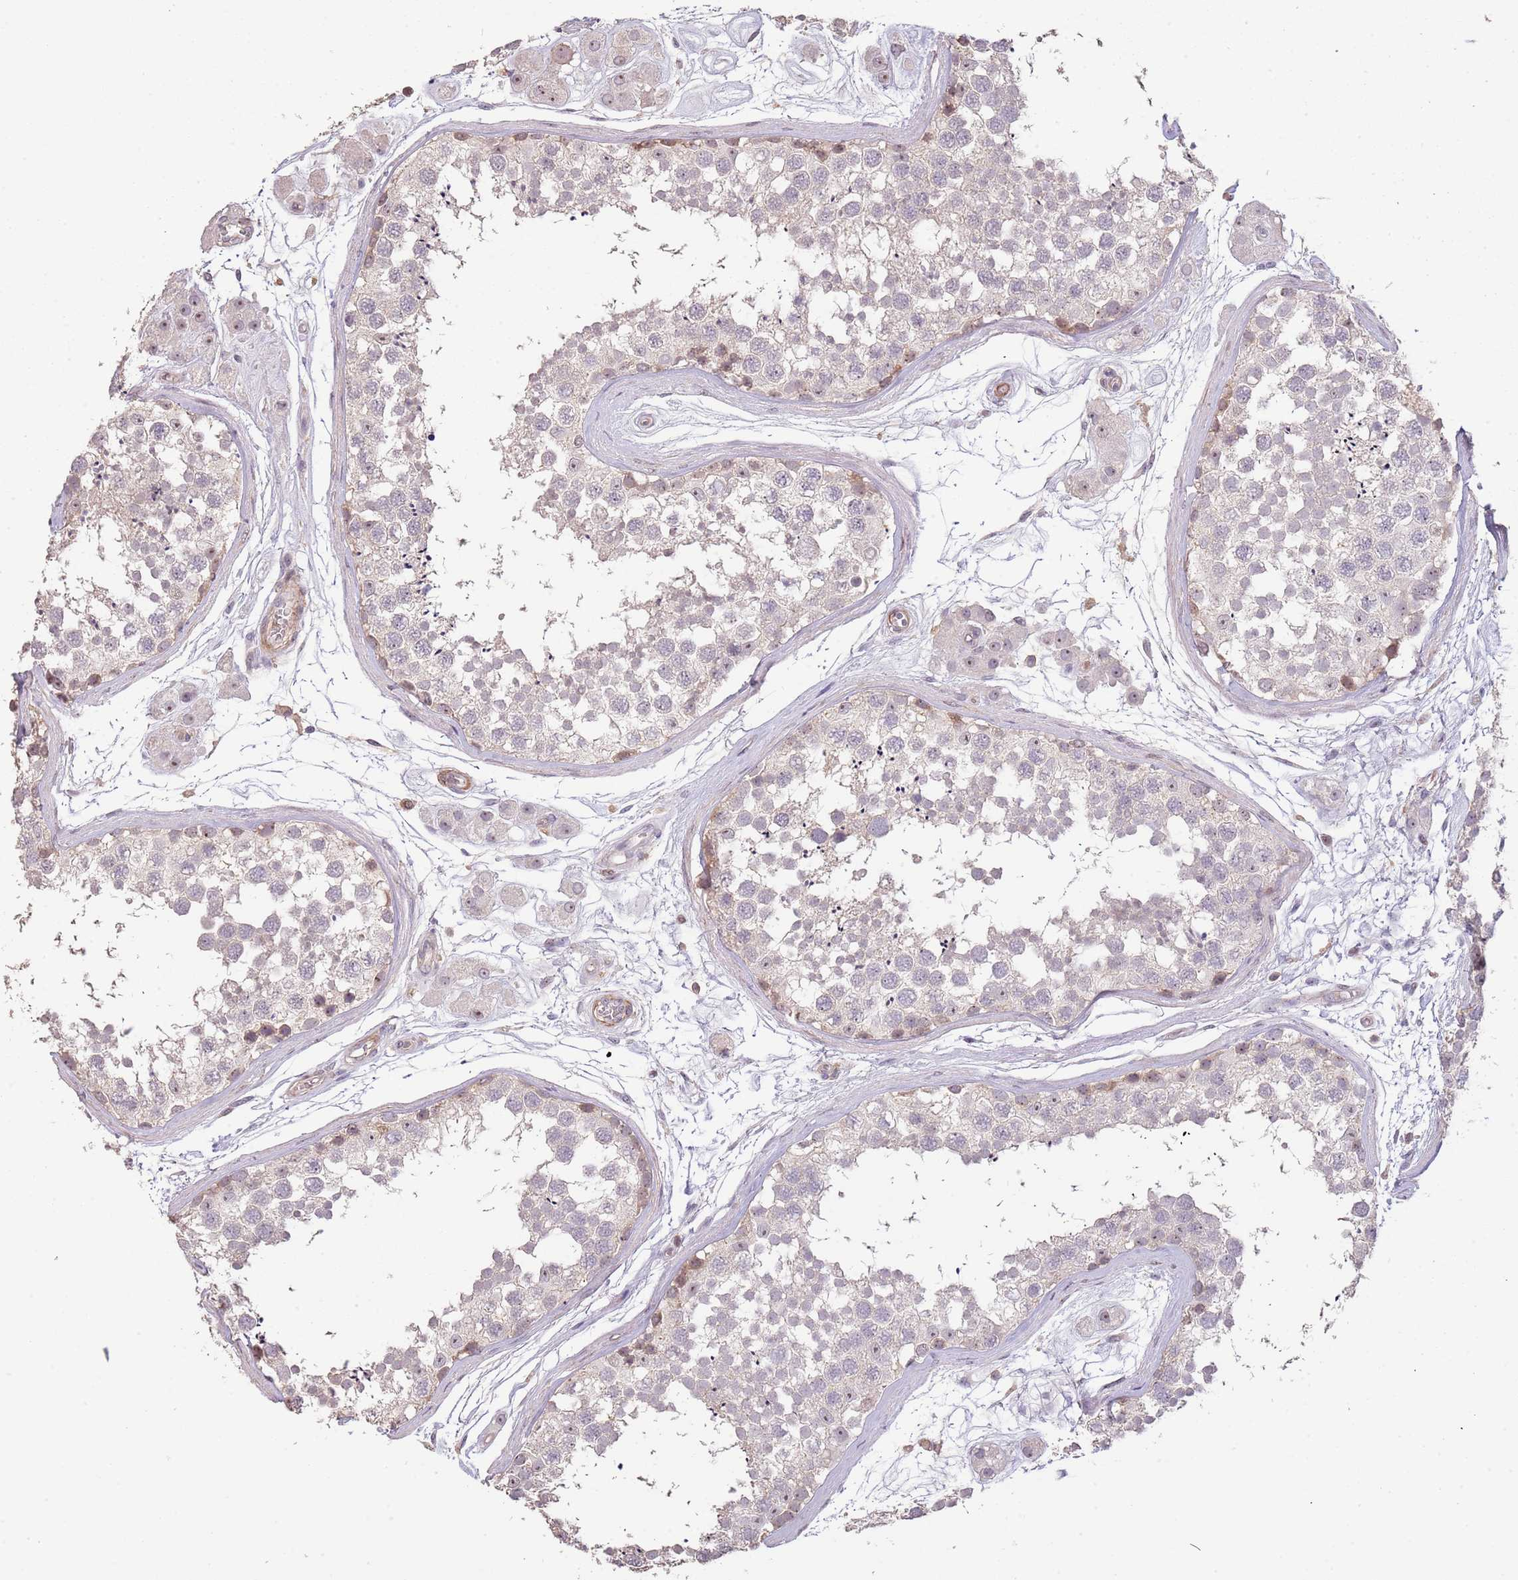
{"staining": {"intensity": "moderate", "quantity": "<25%", "location": "cytoplasmic/membranous,nuclear"}, "tissue": "testis", "cell_type": "Cells in seminiferous ducts", "image_type": "normal", "snomed": [{"axis": "morphology", "description": "Normal tissue, NOS"}, {"axis": "topography", "description": "Testis"}], "caption": "A brown stain highlights moderate cytoplasmic/membranous,nuclear expression of a protein in cells in seminiferous ducts of benign testis. Ihc stains the protein of interest in brown and the nuclei are stained blue.", "gene": "ADTRP", "patient": {"sex": "male", "age": 56}}